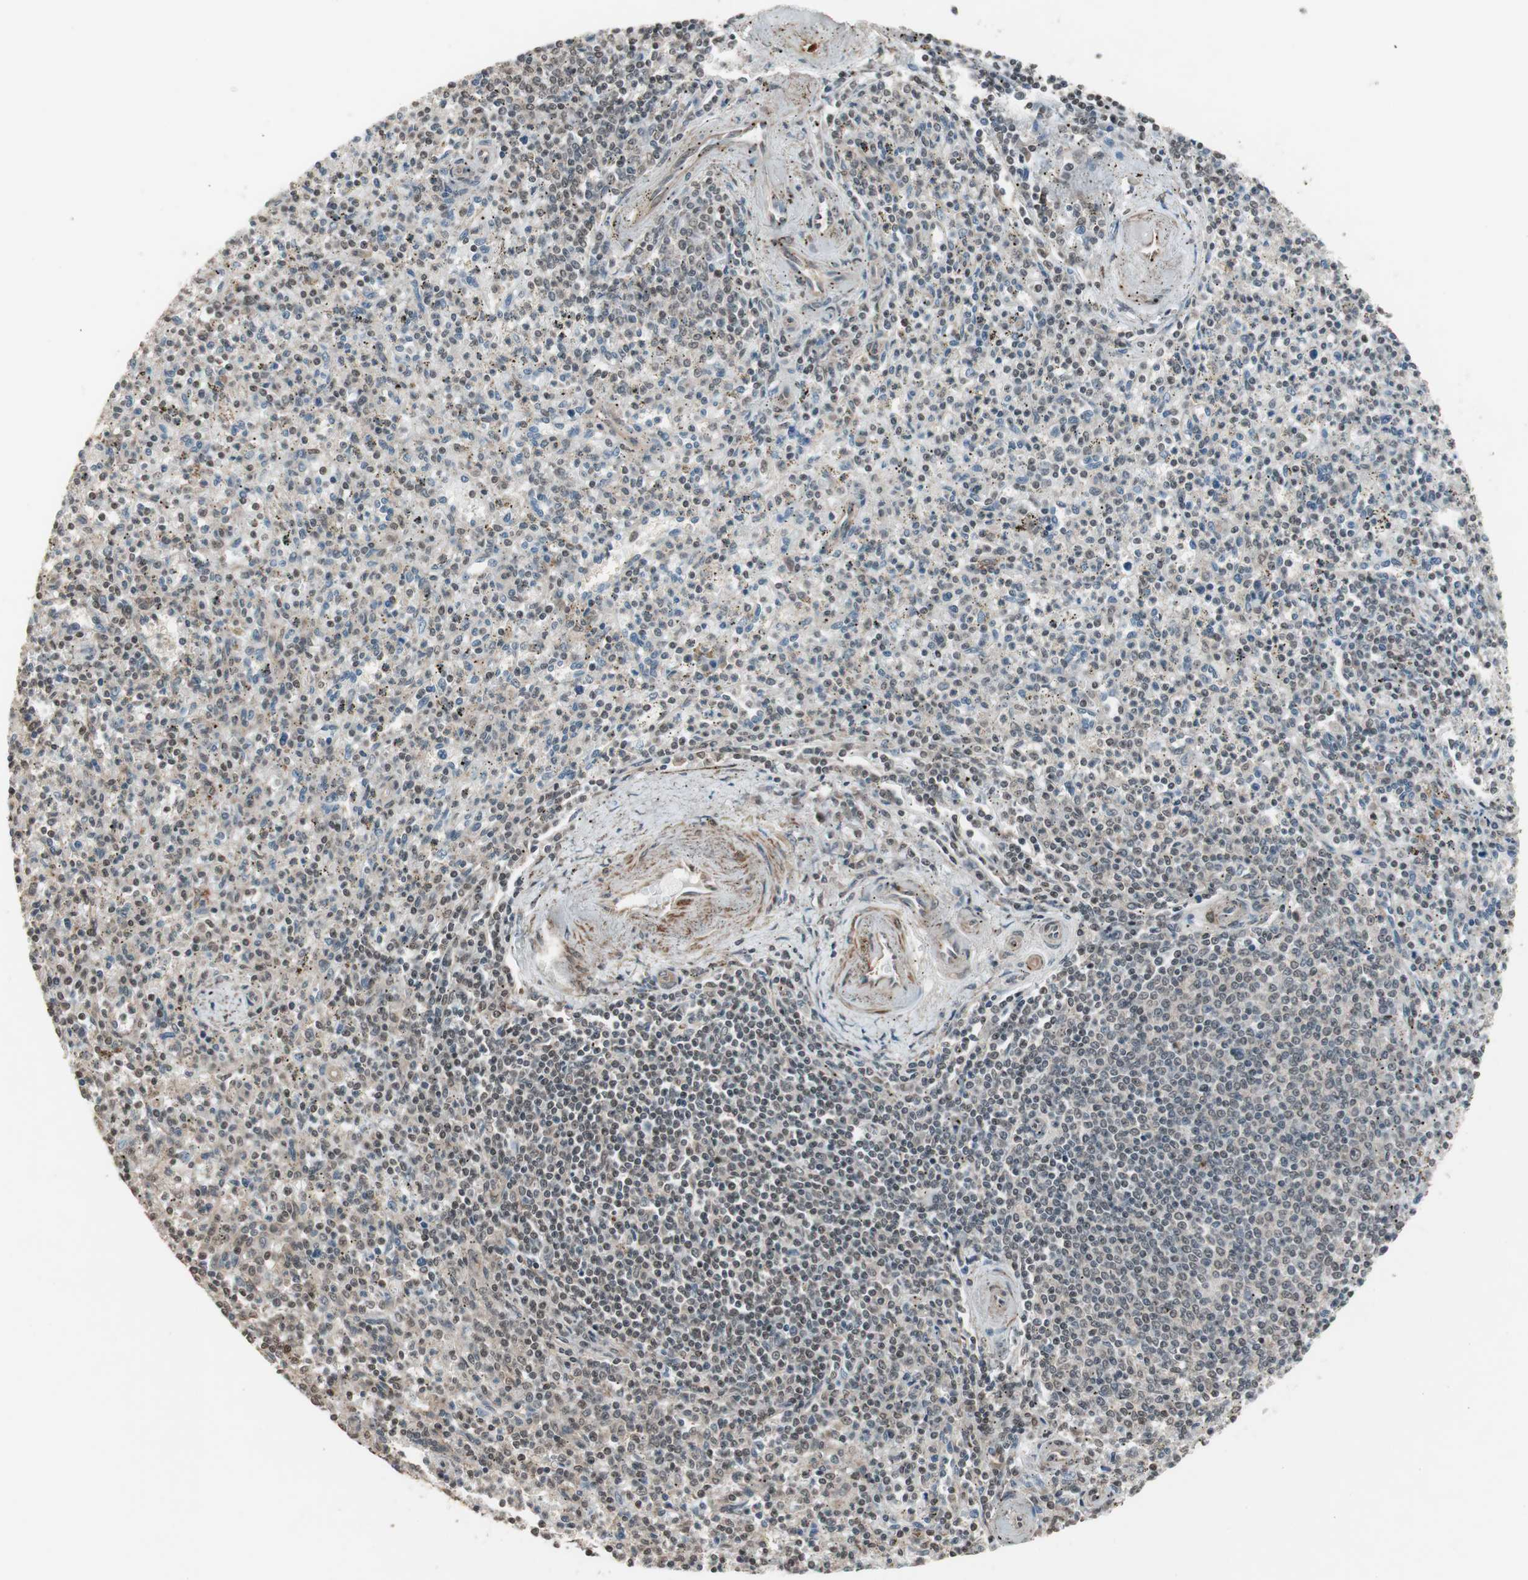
{"staining": {"intensity": "weak", "quantity": "<25%", "location": "nuclear"}, "tissue": "spleen", "cell_type": "Cells in red pulp", "image_type": "normal", "snomed": [{"axis": "morphology", "description": "Normal tissue, NOS"}, {"axis": "topography", "description": "Spleen"}], "caption": "Immunohistochemistry image of normal spleen stained for a protein (brown), which shows no expression in cells in red pulp.", "gene": "DRAP1", "patient": {"sex": "male", "age": 72}}